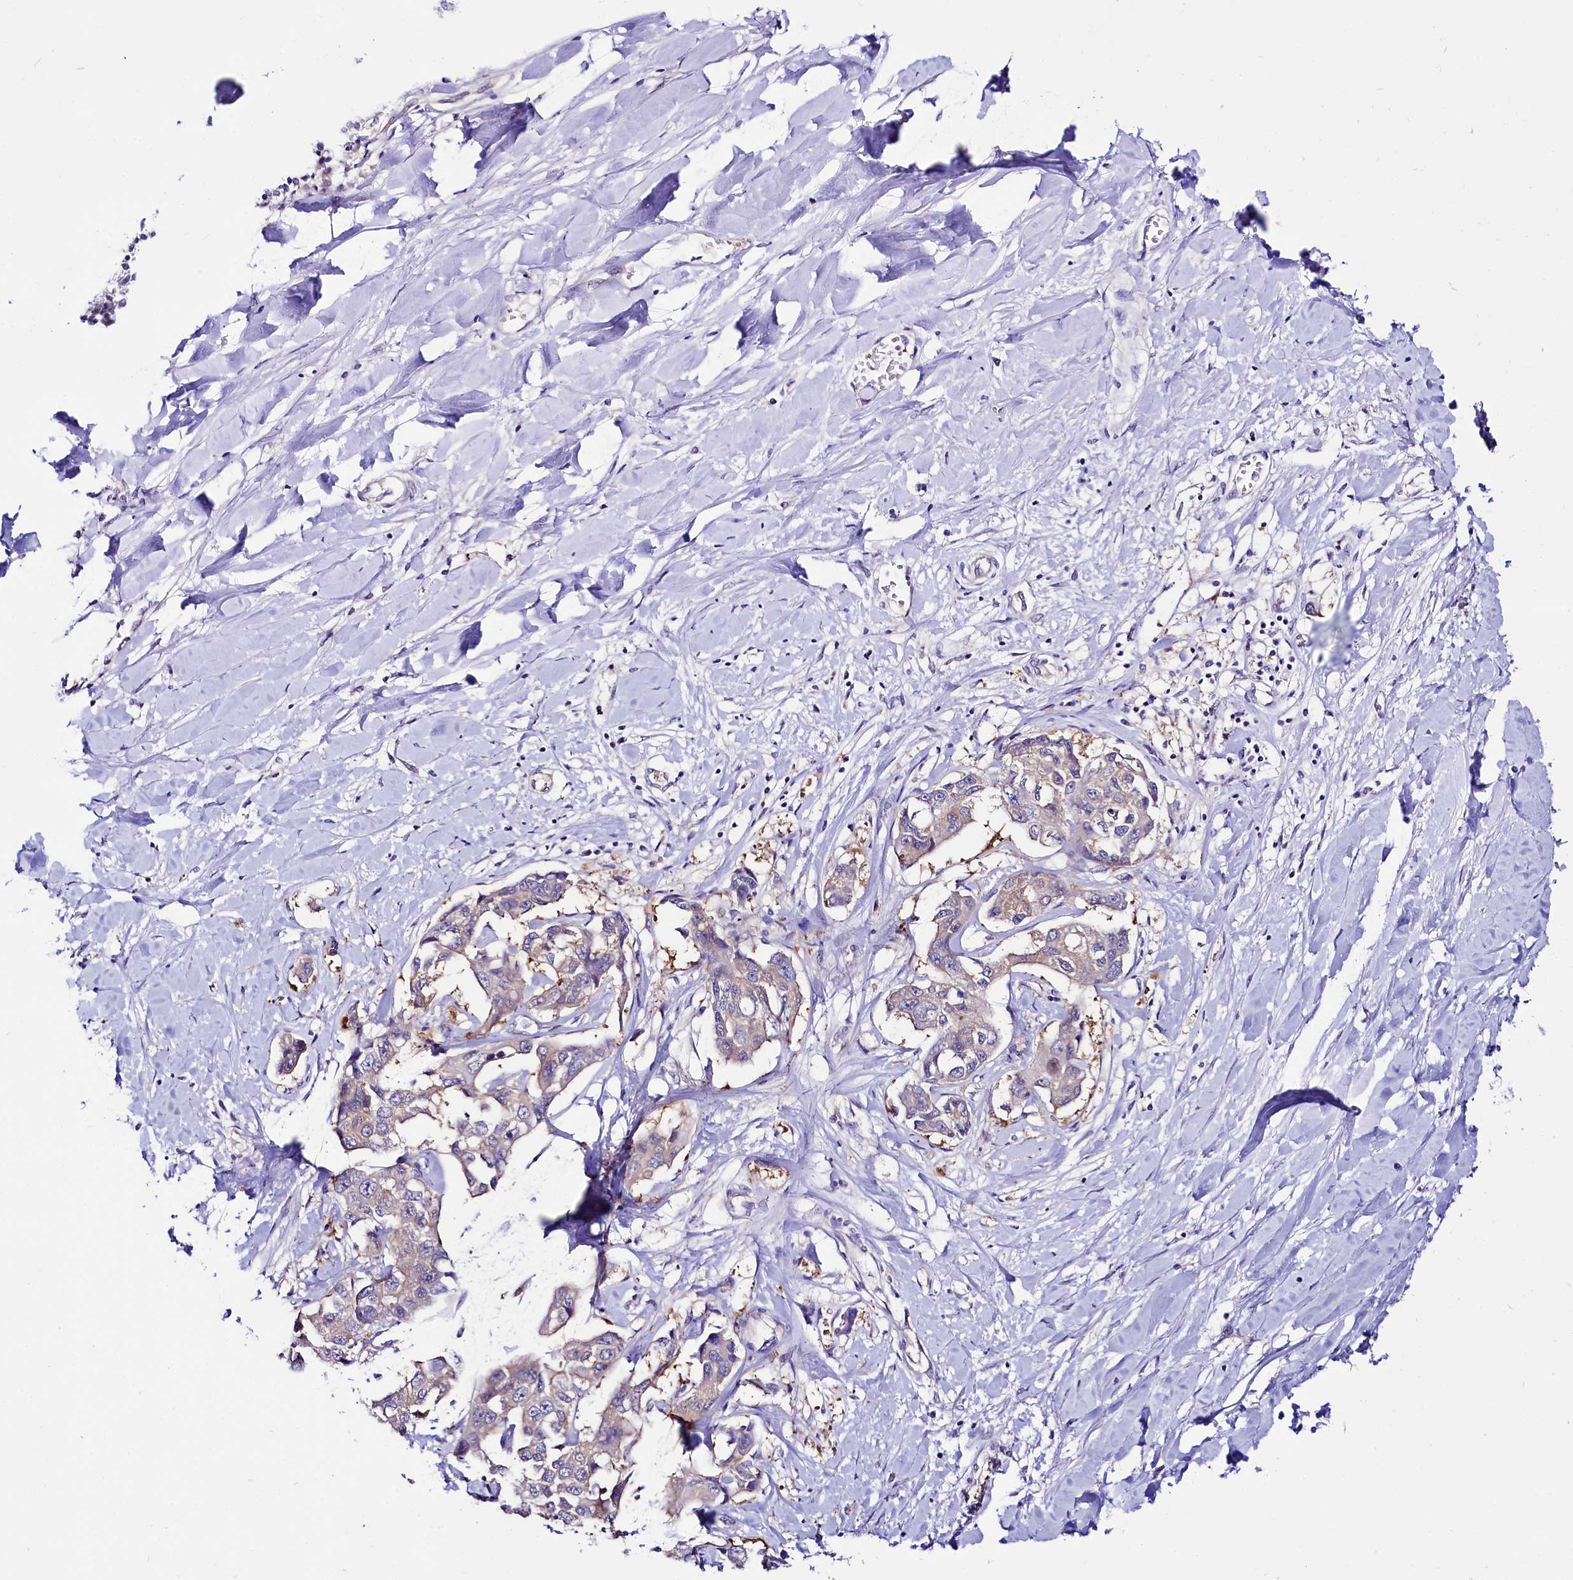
{"staining": {"intensity": "weak", "quantity": "<25%", "location": "cytoplasmic/membranous"}, "tissue": "liver cancer", "cell_type": "Tumor cells", "image_type": "cancer", "snomed": [{"axis": "morphology", "description": "Cholangiocarcinoma"}, {"axis": "topography", "description": "Liver"}], "caption": "The micrograph exhibits no significant positivity in tumor cells of cholangiocarcinoma (liver).", "gene": "ABHD5", "patient": {"sex": "male", "age": 59}}